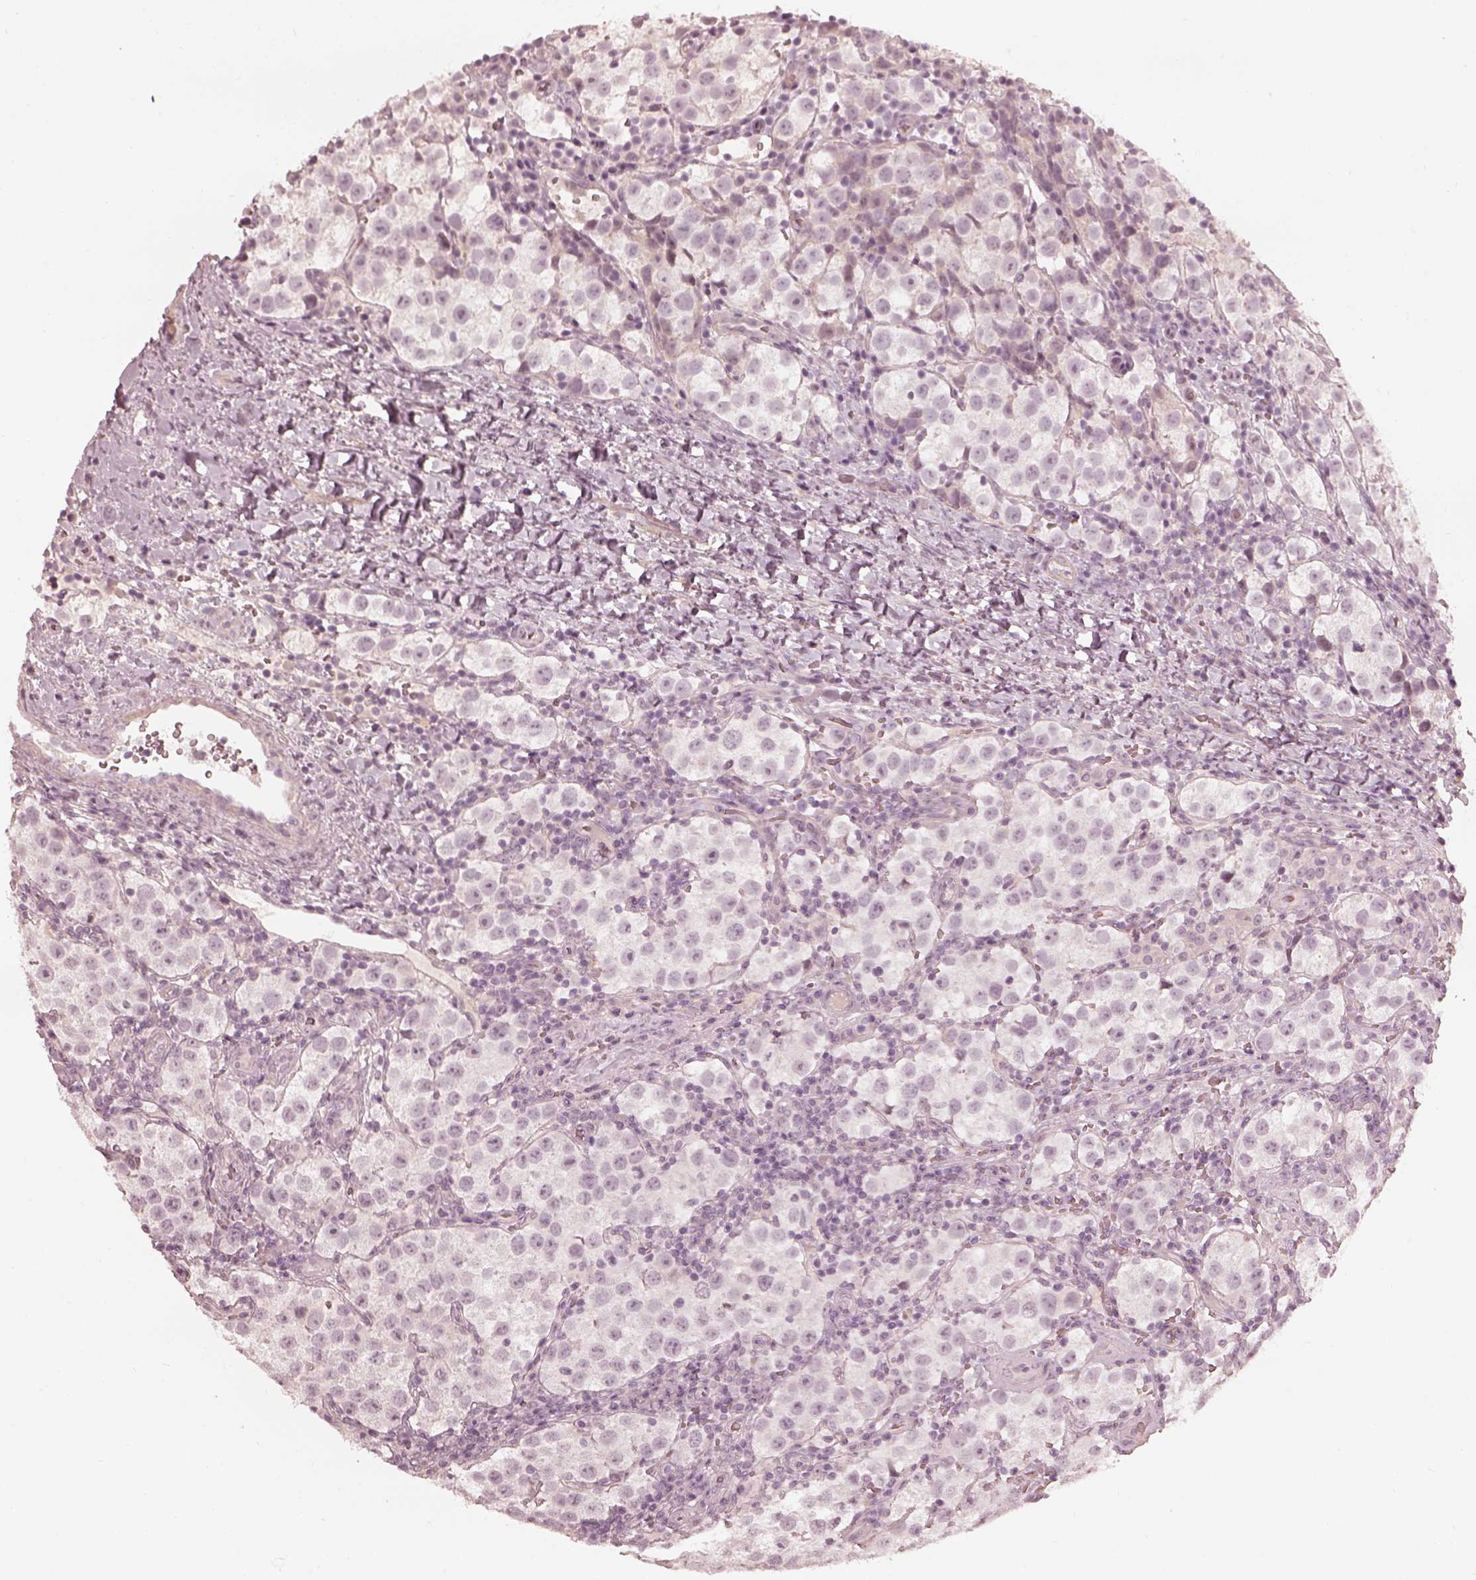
{"staining": {"intensity": "negative", "quantity": "none", "location": "none"}, "tissue": "testis cancer", "cell_type": "Tumor cells", "image_type": "cancer", "snomed": [{"axis": "morphology", "description": "Seminoma, NOS"}, {"axis": "topography", "description": "Testis"}], "caption": "Immunohistochemistry histopathology image of neoplastic tissue: human testis seminoma stained with DAB shows no significant protein expression in tumor cells.", "gene": "ADRB3", "patient": {"sex": "male", "age": 37}}